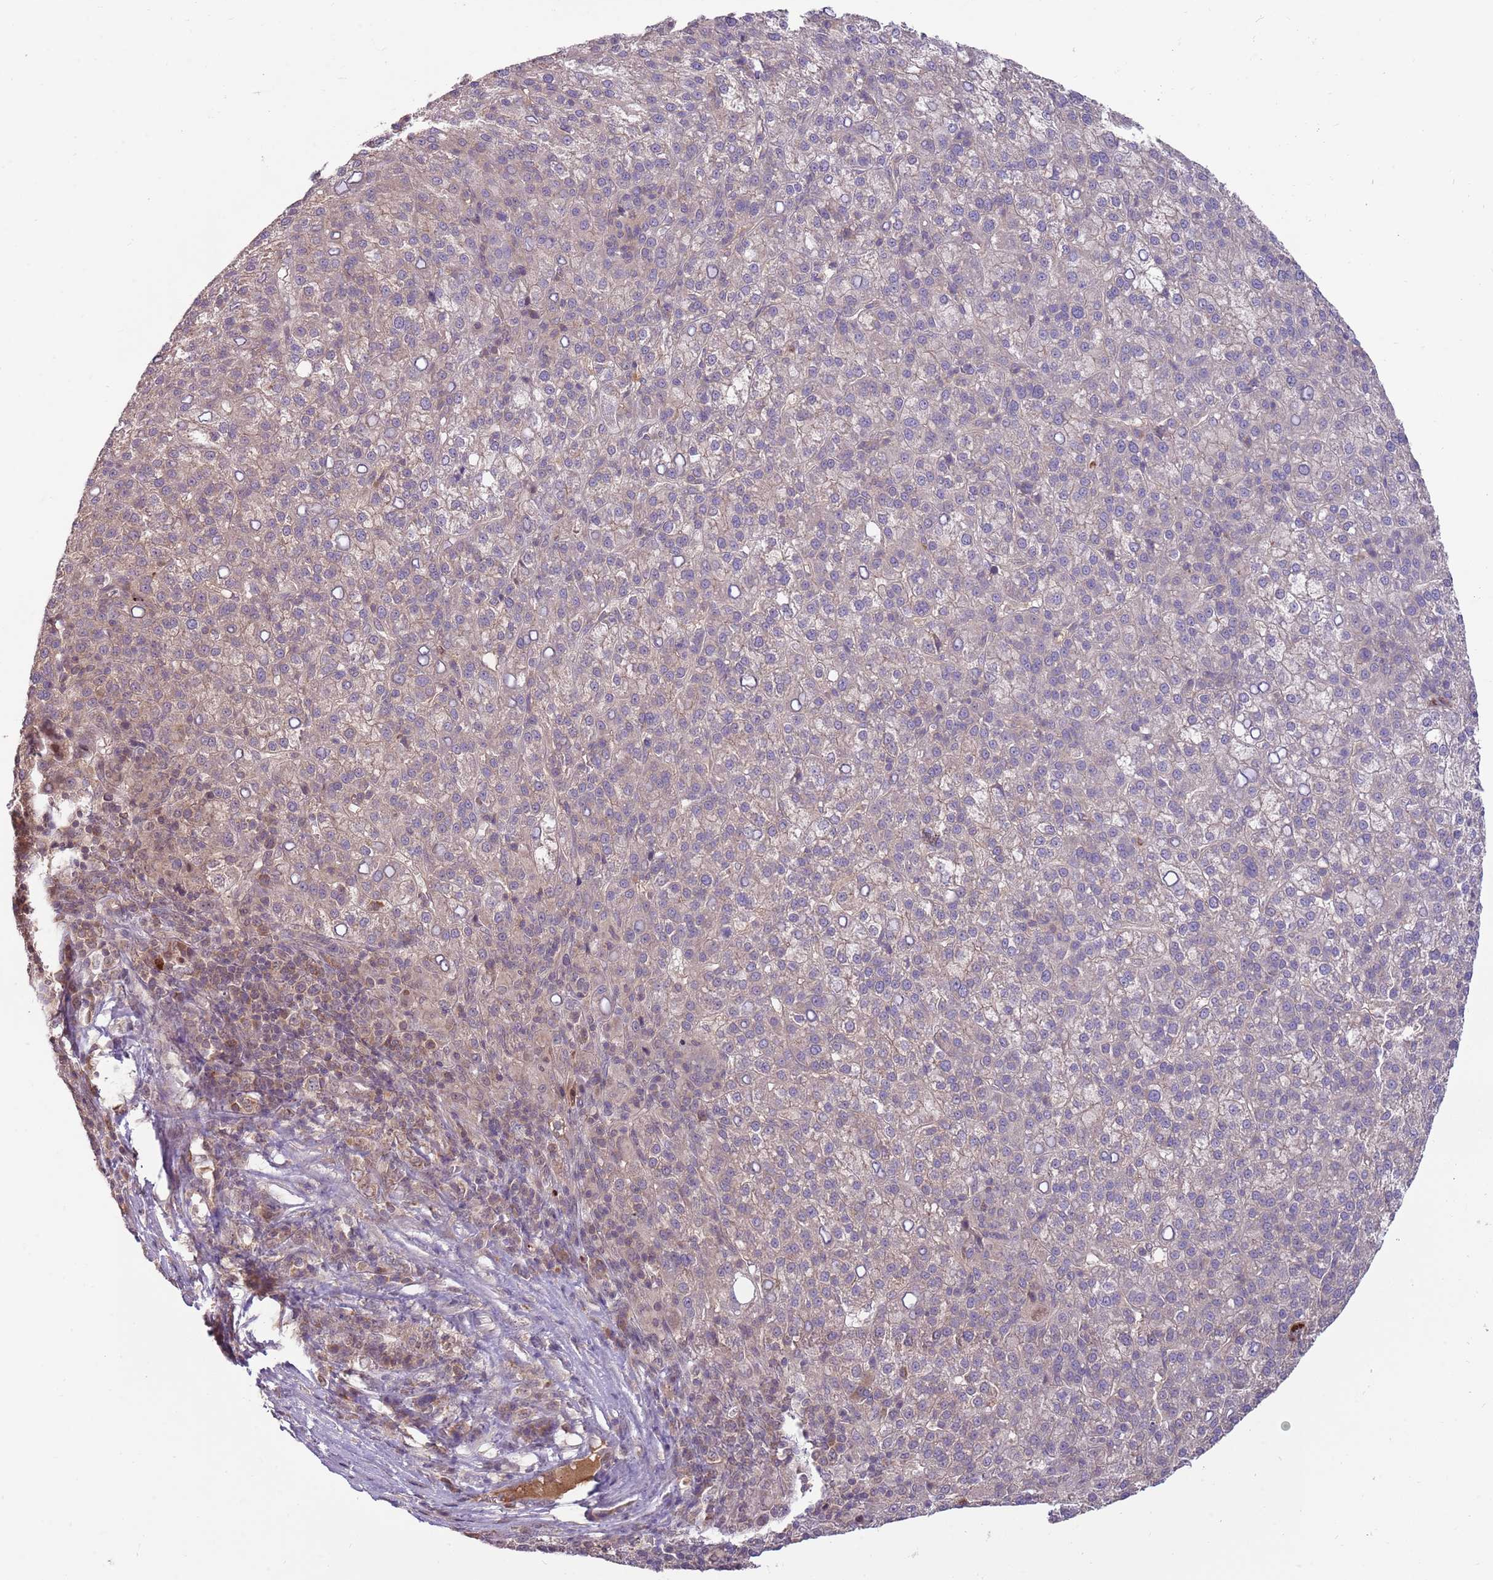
{"staining": {"intensity": "negative", "quantity": "none", "location": "none"}, "tissue": "liver cancer", "cell_type": "Tumor cells", "image_type": "cancer", "snomed": [{"axis": "morphology", "description": "Carcinoma, Hepatocellular, NOS"}, {"axis": "topography", "description": "Liver"}], "caption": "Immunohistochemical staining of human liver cancer (hepatocellular carcinoma) shows no significant staining in tumor cells.", "gene": "NBPF6", "patient": {"sex": "female", "age": 58}}